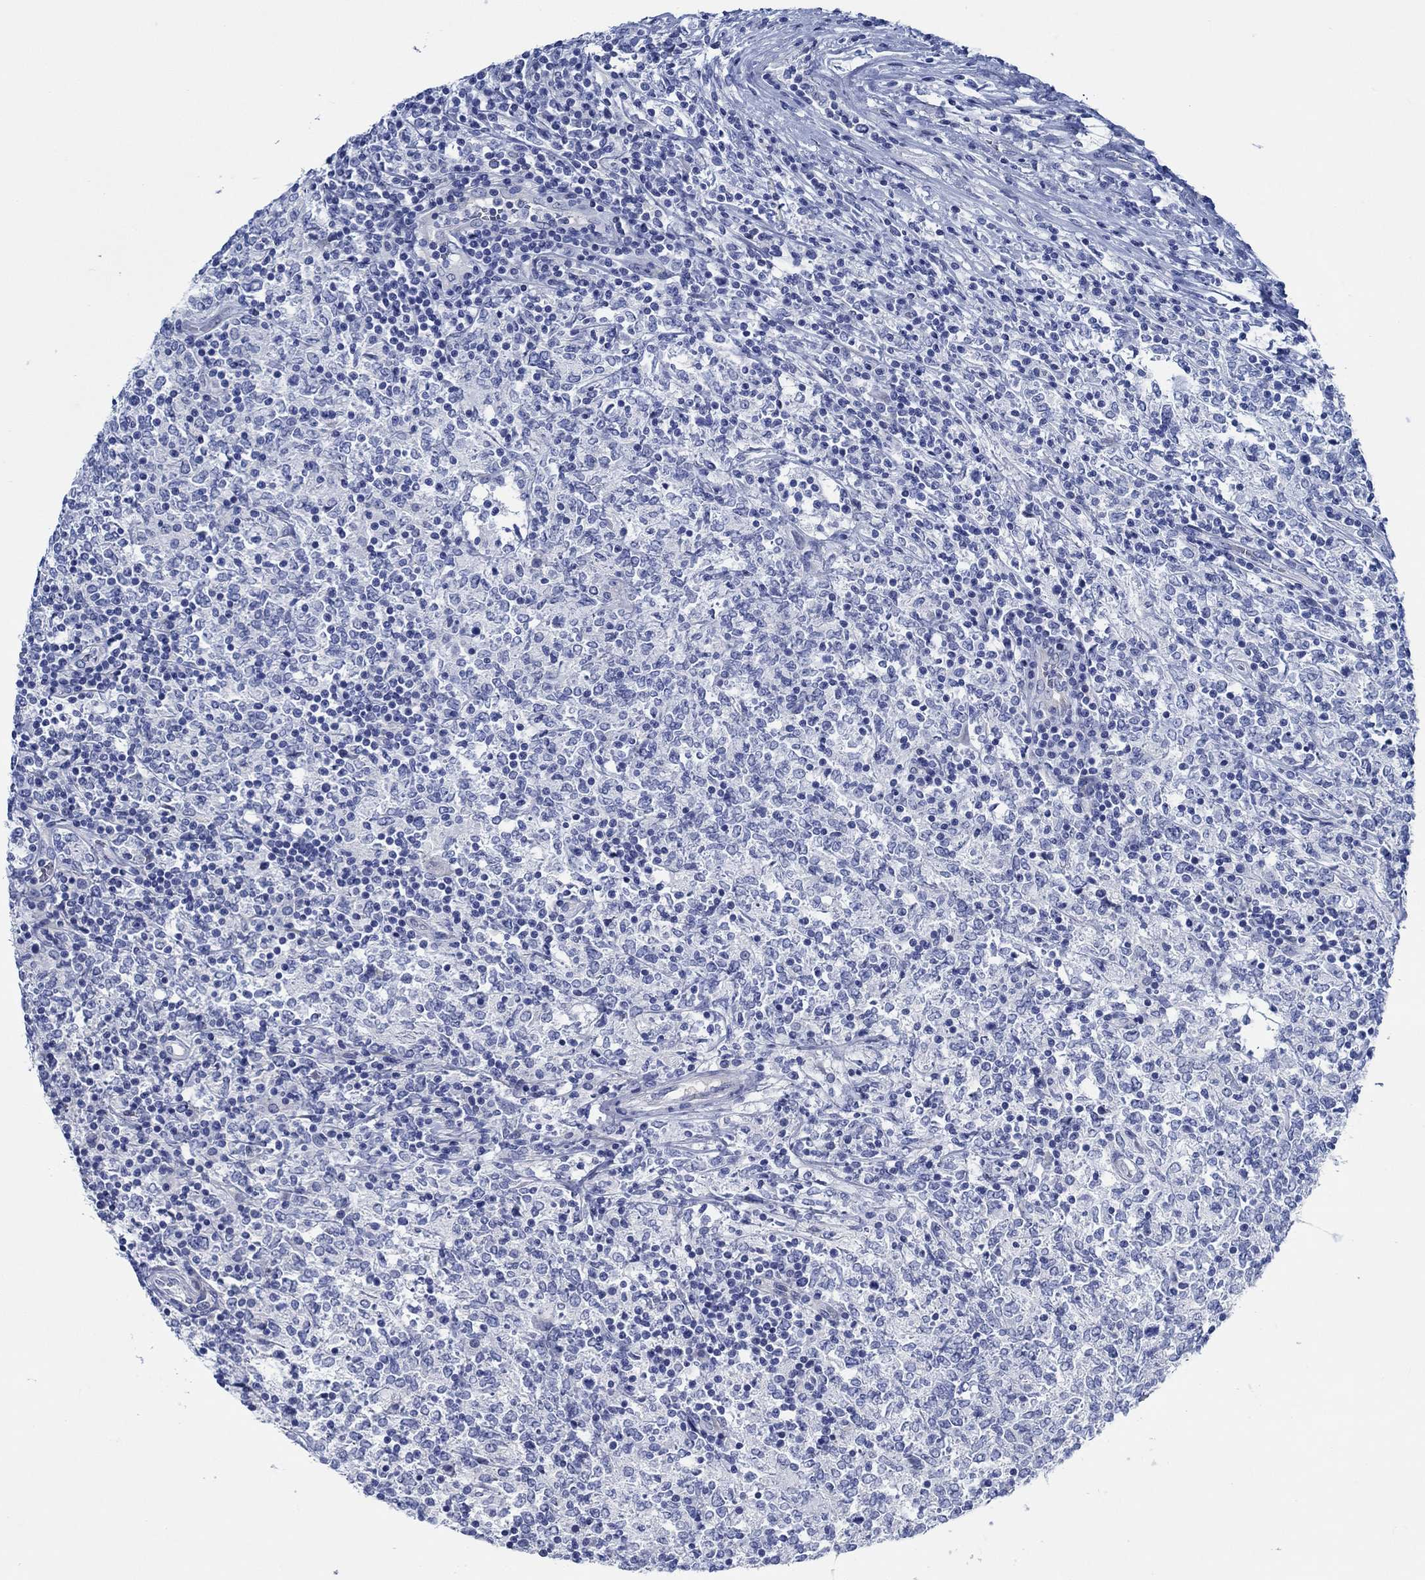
{"staining": {"intensity": "negative", "quantity": "none", "location": "none"}, "tissue": "lymphoma", "cell_type": "Tumor cells", "image_type": "cancer", "snomed": [{"axis": "morphology", "description": "Malignant lymphoma, non-Hodgkin's type, High grade"}, {"axis": "topography", "description": "Lymph node"}], "caption": "DAB (3,3'-diaminobenzidine) immunohistochemical staining of human lymphoma demonstrates no significant positivity in tumor cells.", "gene": "SVEP1", "patient": {"sex": "female", "age": 84}}